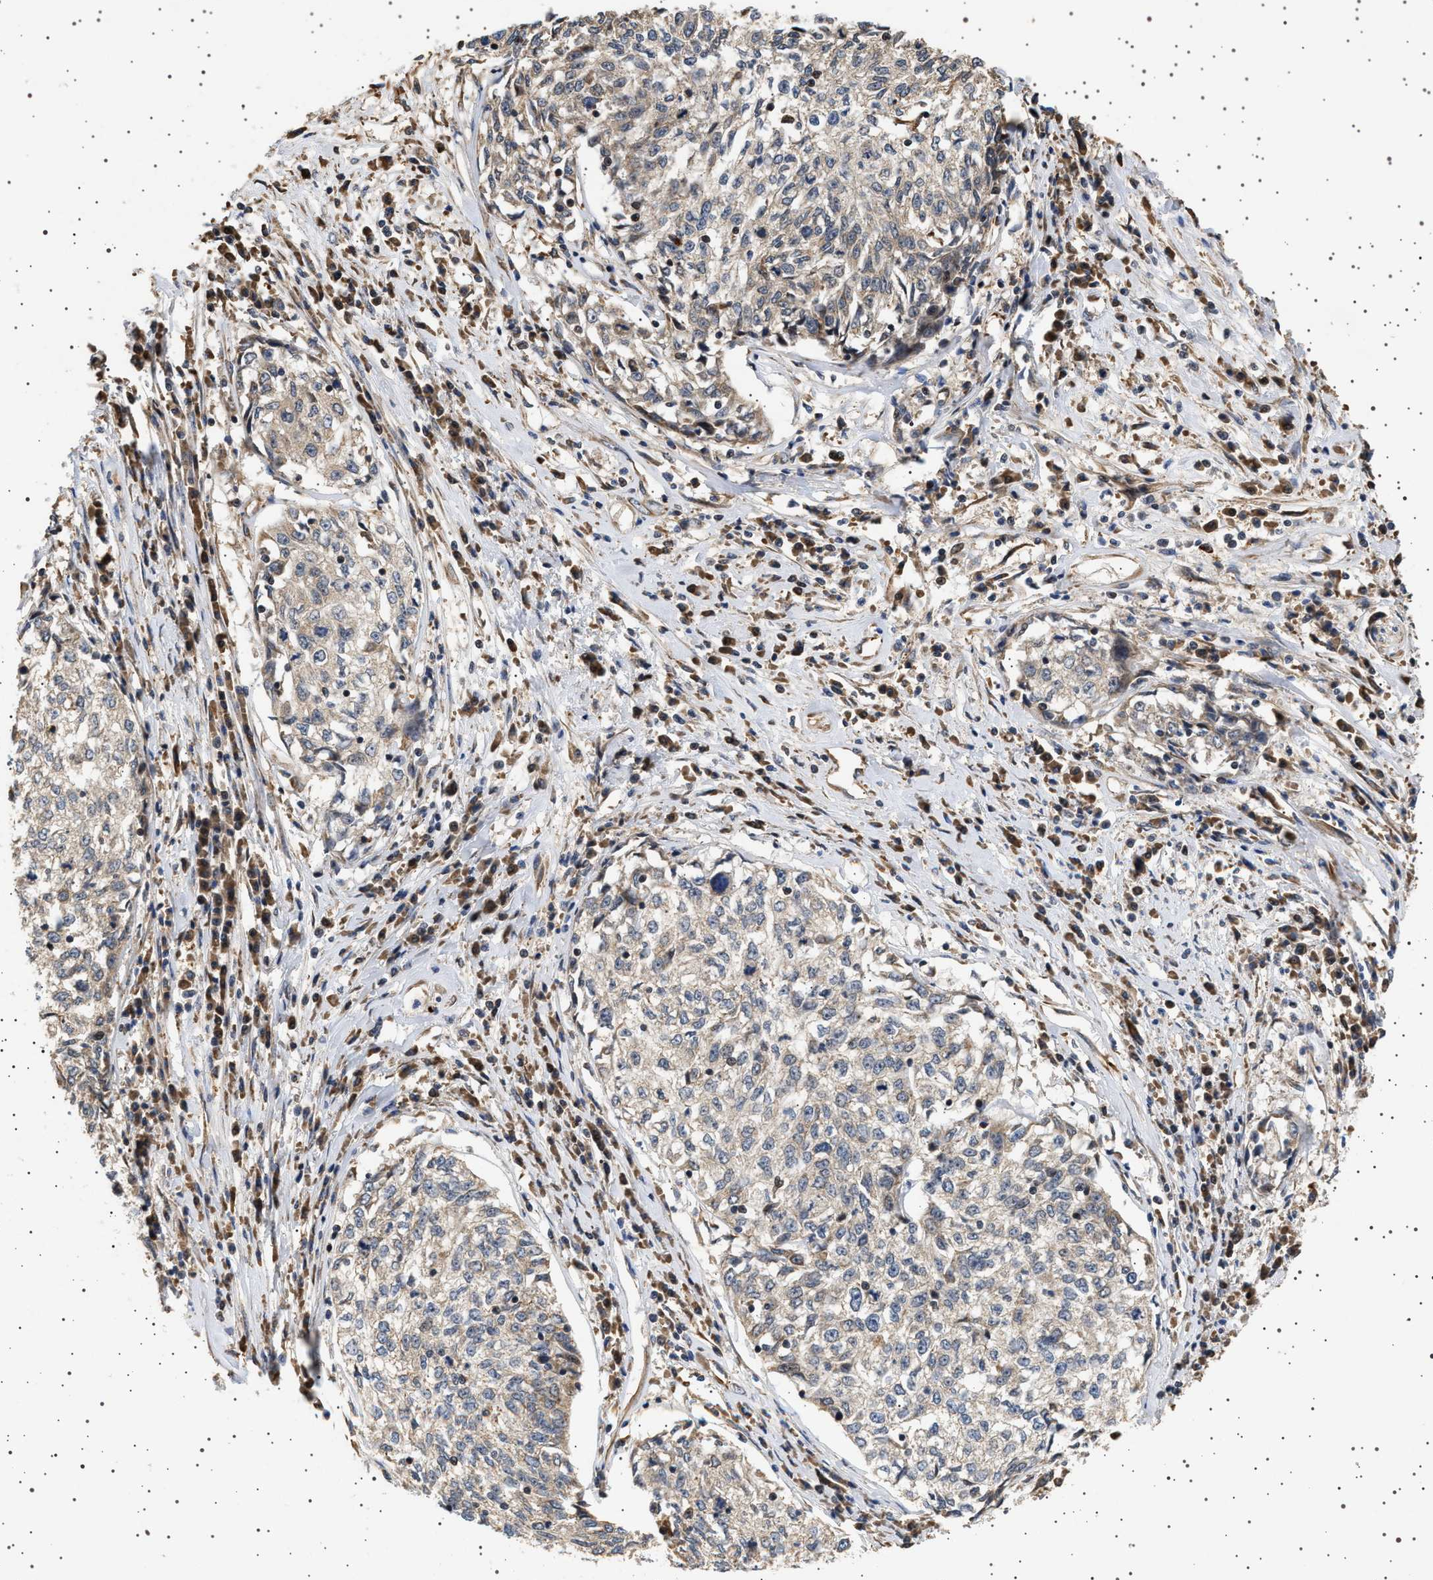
{"staining": {"intensity": "weak", "quantity": "<25%", "location": "cytoplasmic/membranous"}, "tissue": "cervical cancer", "cell_type": "Tumor cells", "image_type": "cancer", "snomed": [{"axis": "morphology", "description": "Squamous cell carcinoma, NOS"}, {"axis": "topography", "description": "Cervix"}], "caption": "There is no significant expression in tumor cells of cervical squamous cell carcinoma. (DAB immunohistochemistry (IHC) with hematoxylin counter stain).", "gene": "TRUB2", "patient": {"sex": "female", "age": 57}}